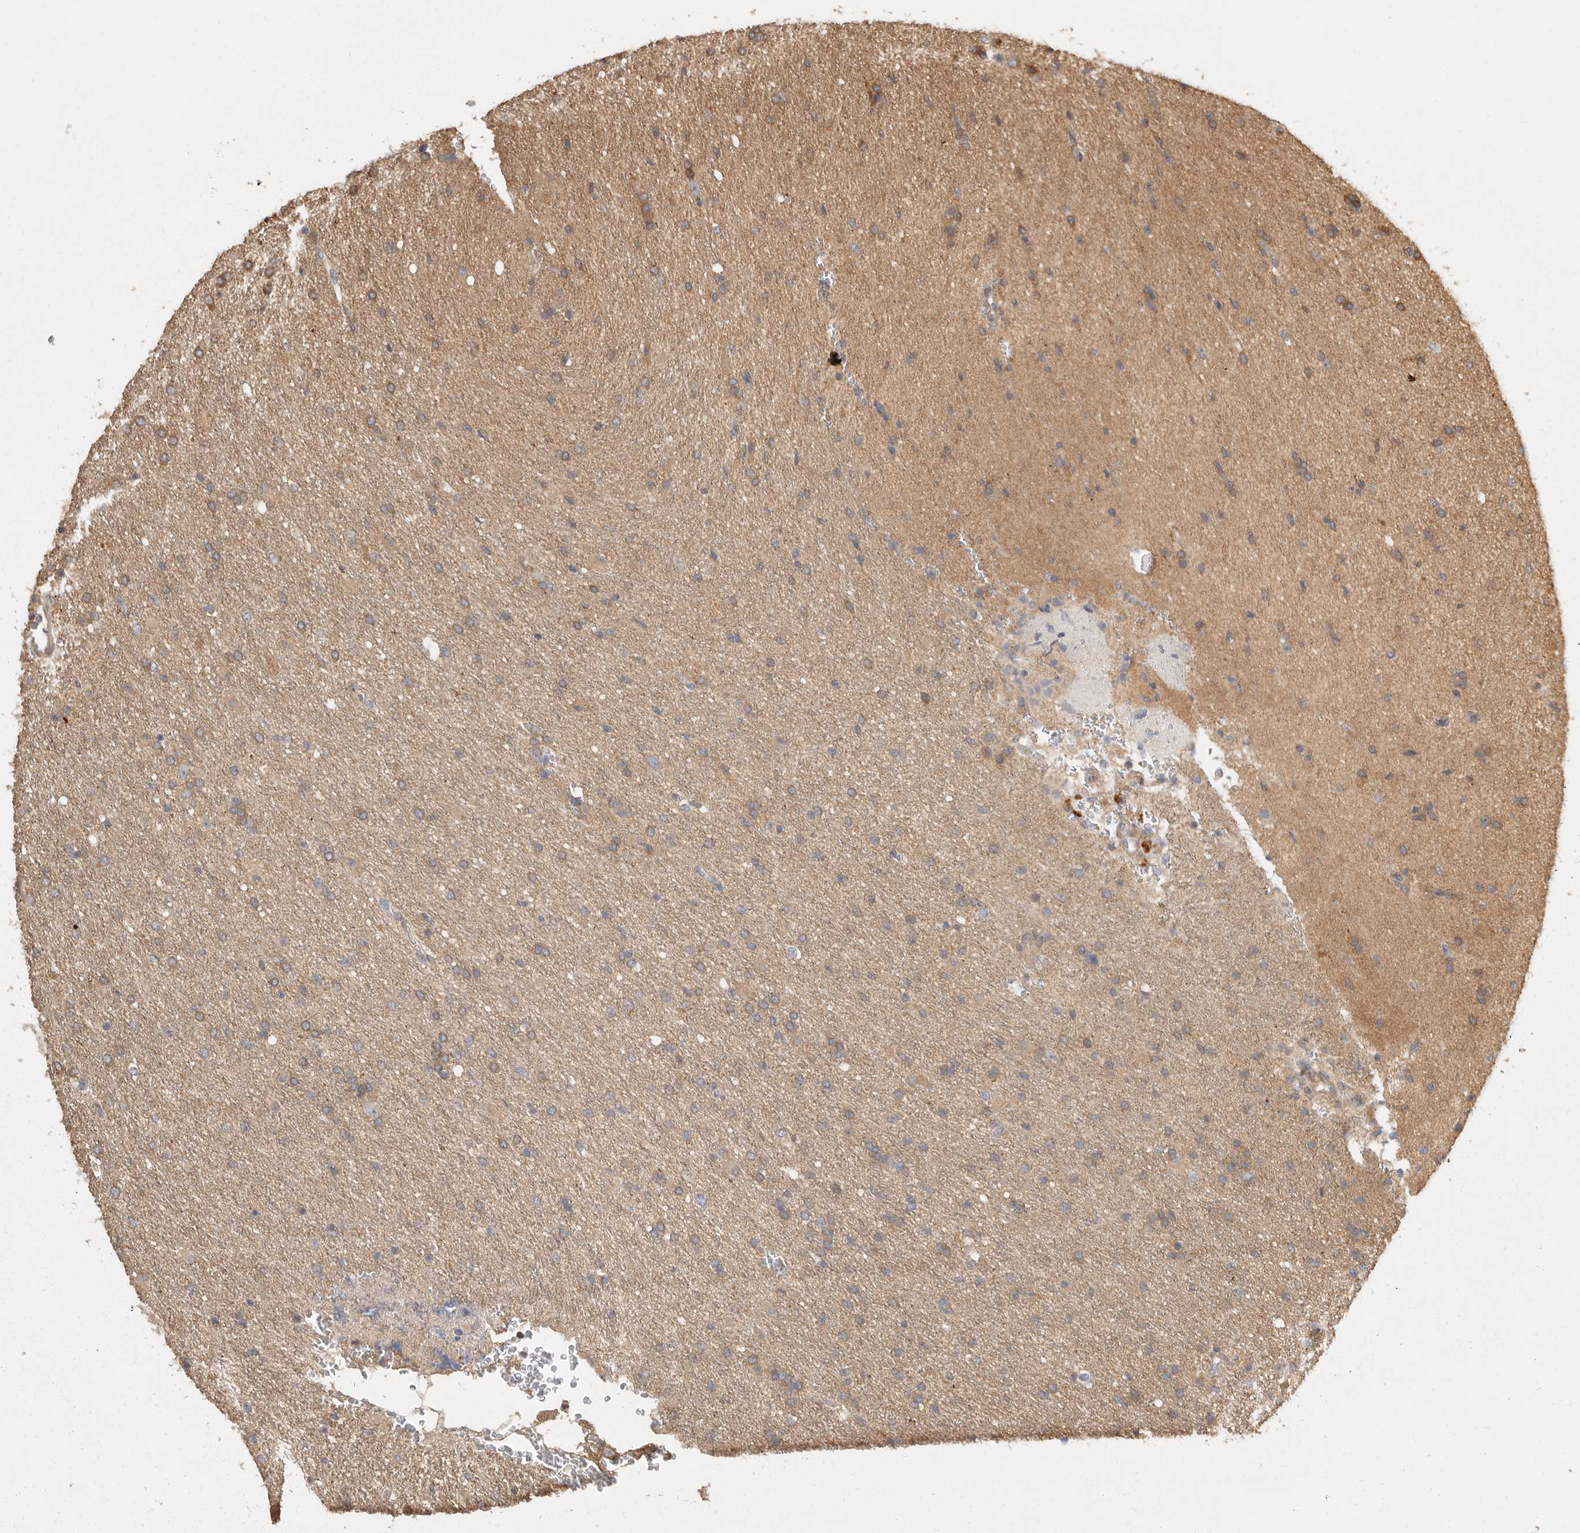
{"staining": {"intensity": "moderate", "quantity": "25%-75%", "location": "cytoplasmic/membranous"}, "tissue": "glioma", "cell_type": "Tumor cells", "image_type": "cancer", "snomed": [{"axis": "morphology", "description": "Glioma, malignant, High grade"}, {"axis": "topography", "description": "Brain"}], "caption": "An image of glioma stained for a protein shows moderate cytoplasmic/membranous brown staining in tumor cells.", "gene": "SWT1", "patient": {"sex": "female", "age": 57}}